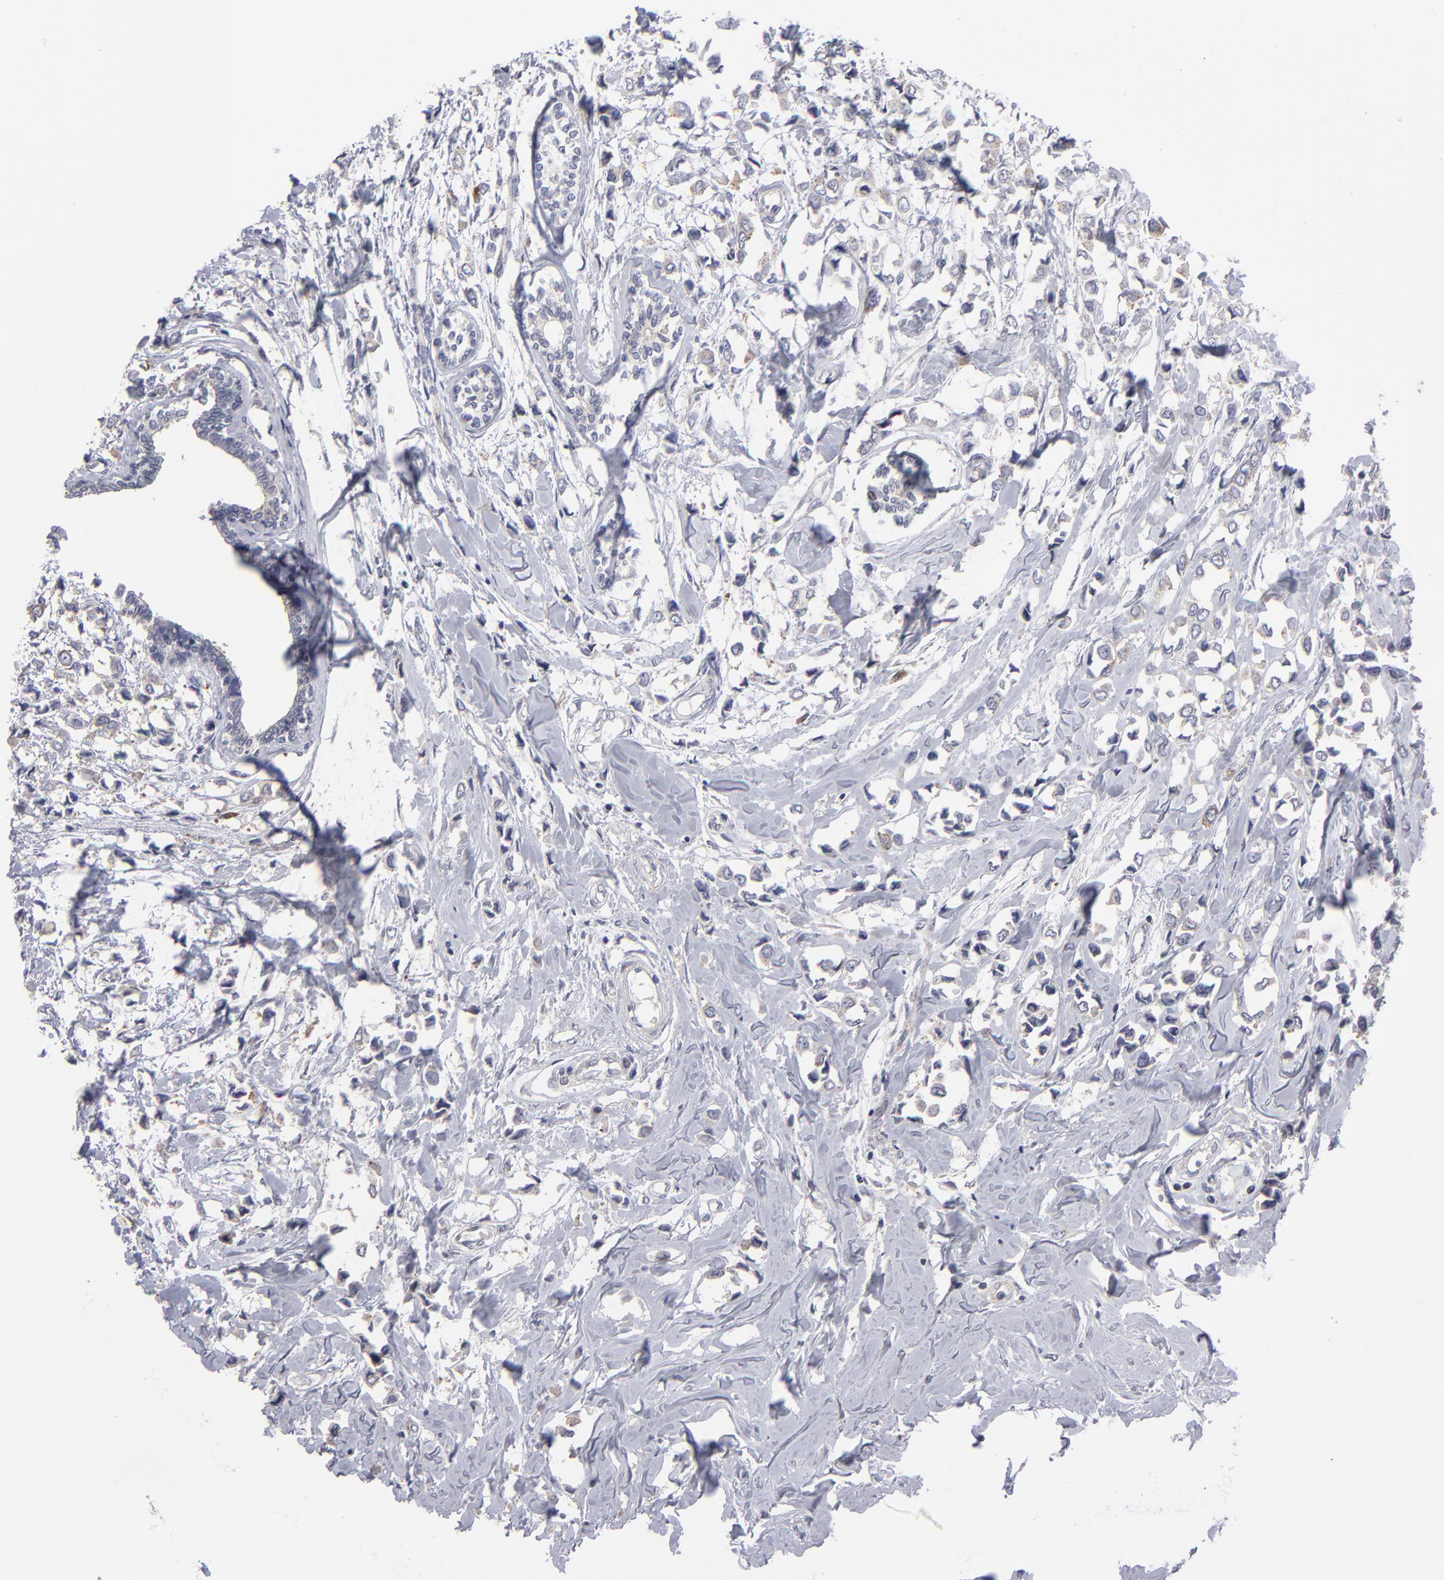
{"staining": {"intensity": "weak", "quantity": ">75%", "location": "cytoplasmic/membranous"}, "tissue": "breast cancer", "cell_type": "Tumor cells", "image_type": "cancer", "snomed": [{"axis": "morphology", "description": "Lobular carcinoma"}, {"axis": "topography", "description": "Breast"}], "caption": "This is a photomicrograph of IHC staining of lobular carcinoma (breast), which shows weak positivity in the cytoplasmic/membranous of tumor cells.", "gene": "CEP97", "patient": {"sex": "female", "age": 51}}